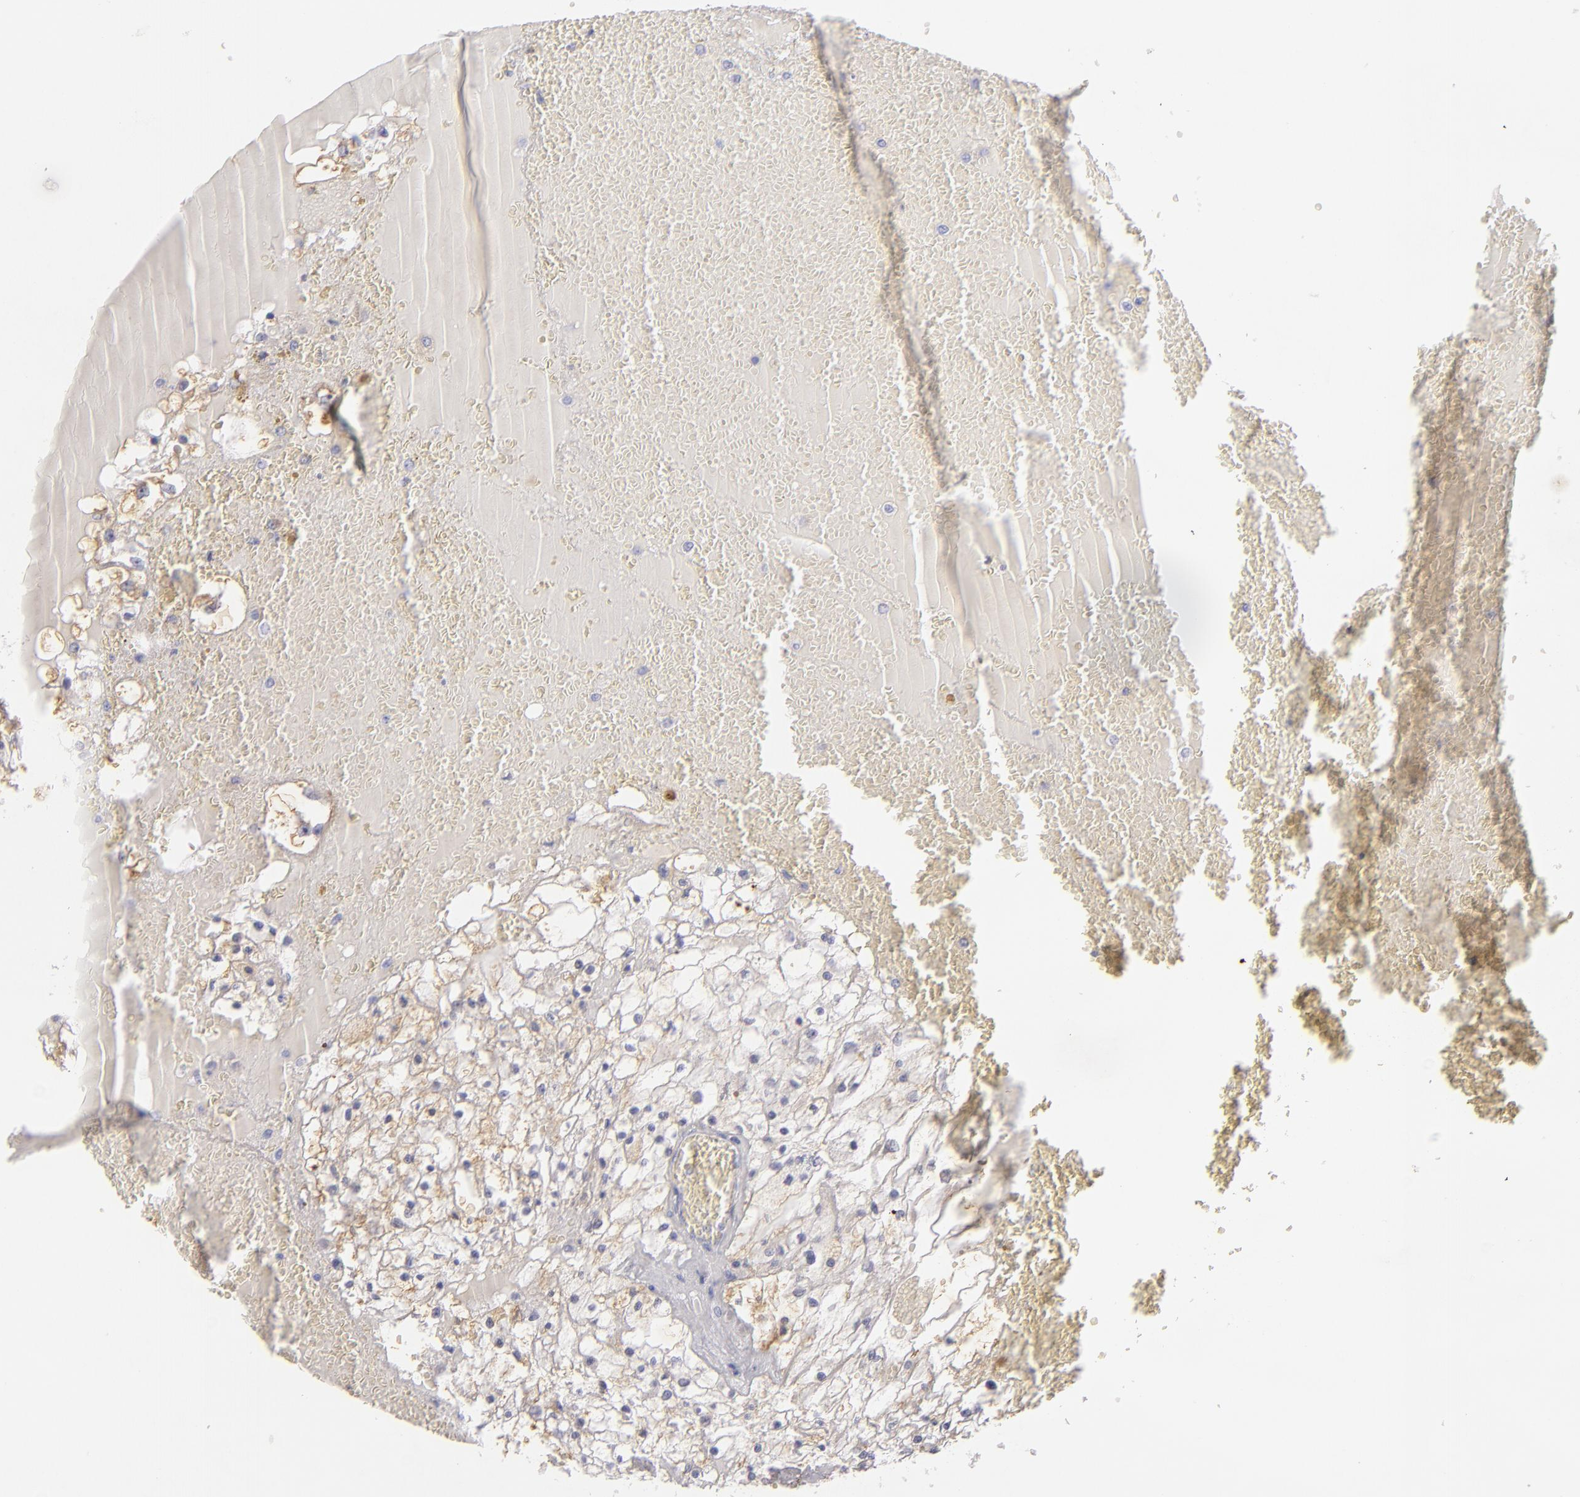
{"staining": {"intensity": "weak", "quantity": "25%-75%", "location": "cytoplasmic/membranous"}, "tissue": "renal cancer", "cell_type": "Tumor cells", "image_type": "cancer", "snomed": [{"axis": "morphology", "description": "Adenocarcinoma, NOS"}, {"axis": "topography", "description": "Kidney"}], "caption": "A brown stain shows weak cytoplasmic/membranous staining of a protein in adenocarcinoma (renal) tumor cells.", "gene": "TNNC1", "patient": {"sex": "male", "age": 61}}